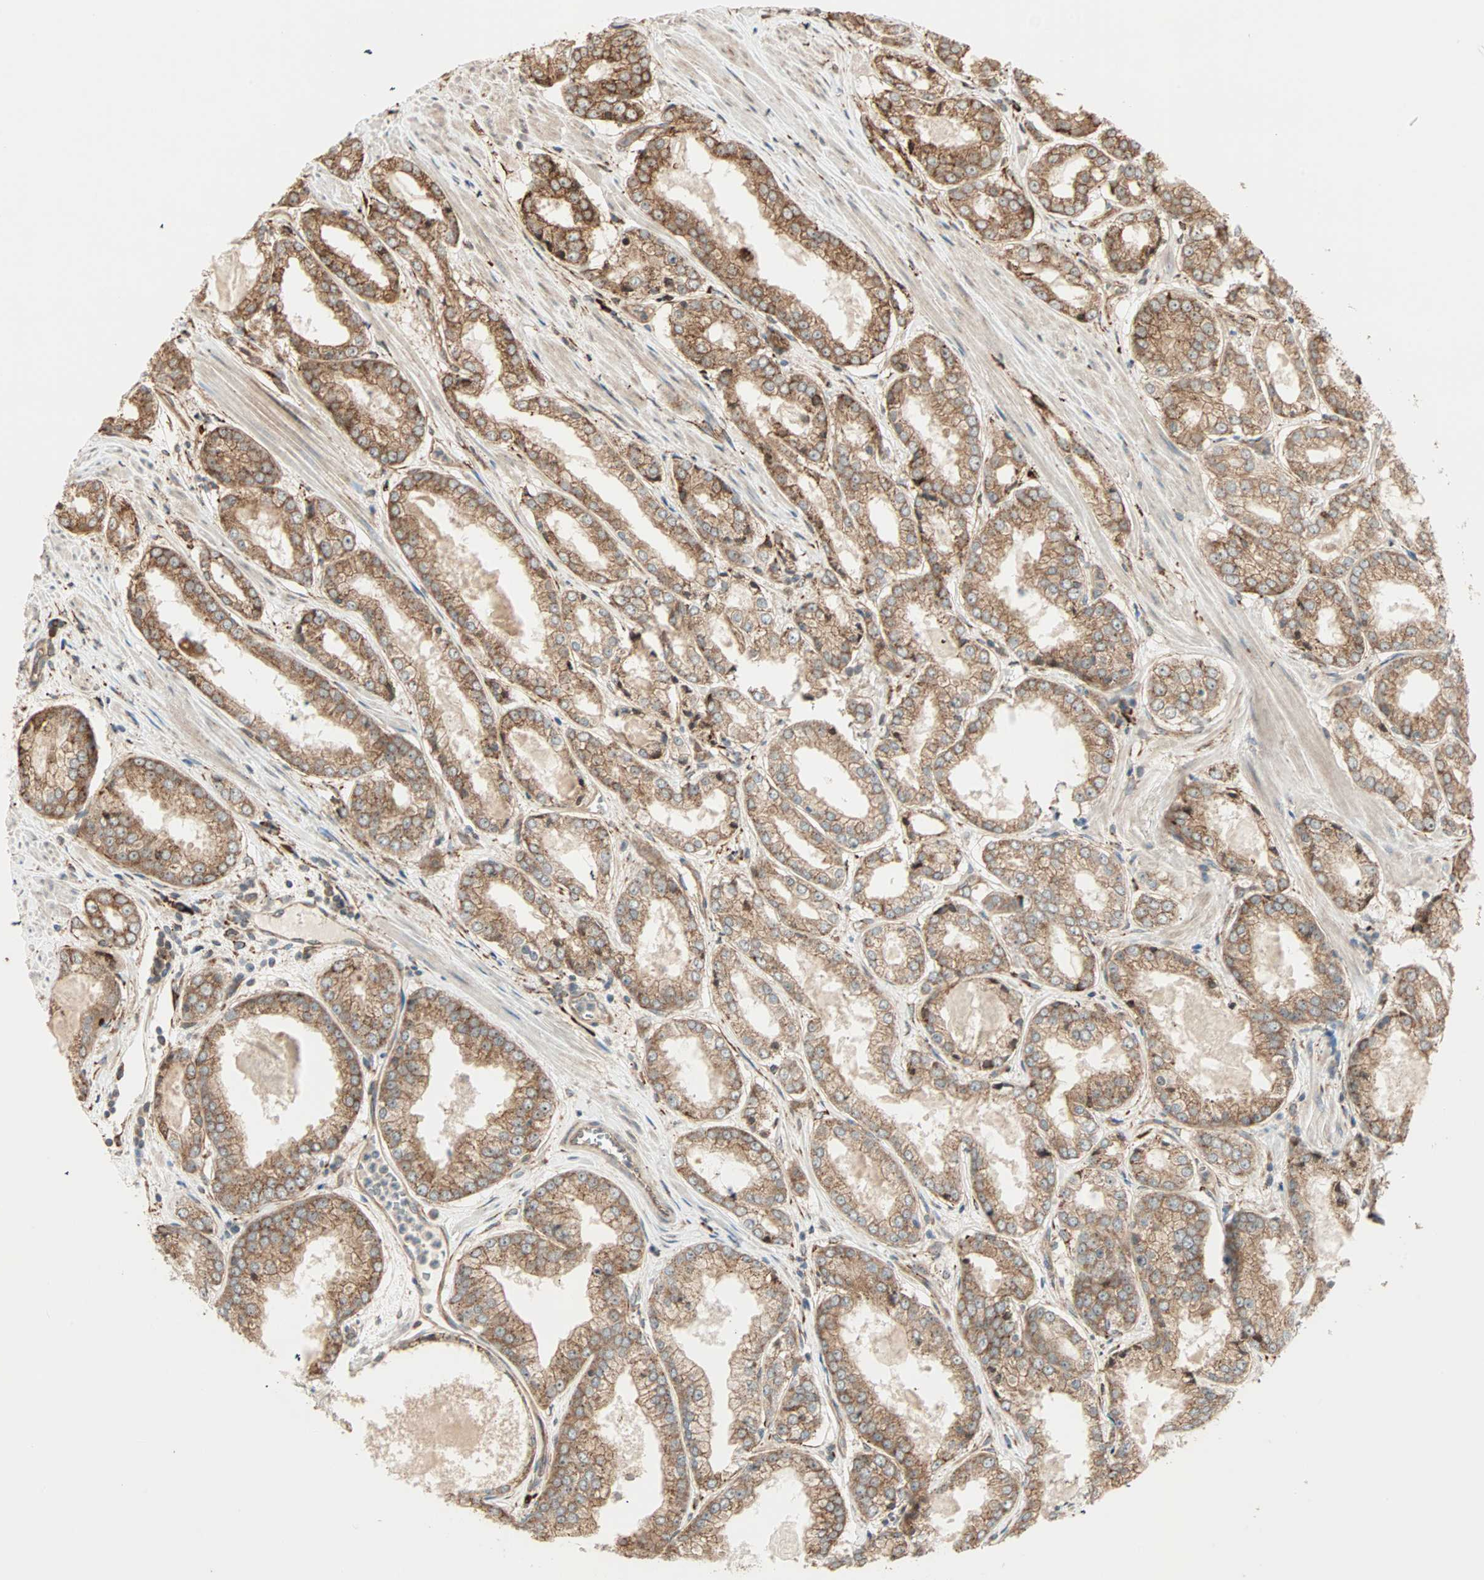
{"staining": {"intensity": "moderate", "quantity": ">75%", "location": "cytoplasmic/membranous"}, "tissue": "prostate cancer", "cell_type": "Tumor cells", "image_type": "cancer", "snomed": [{"axis": "morphology", "description": "Adenocarcinoma, Low grade"}, {"axis": "topography", "description": "Prostate"}], "caption": "Moderate cytoplasmic/membranous staining is appreciated in approximately >75% of tumor cells in prostate cancer (adenocarcinoma (low-grade)).", "gene": "P4HA1", "patient": {"sex": "male", "age": 64}}